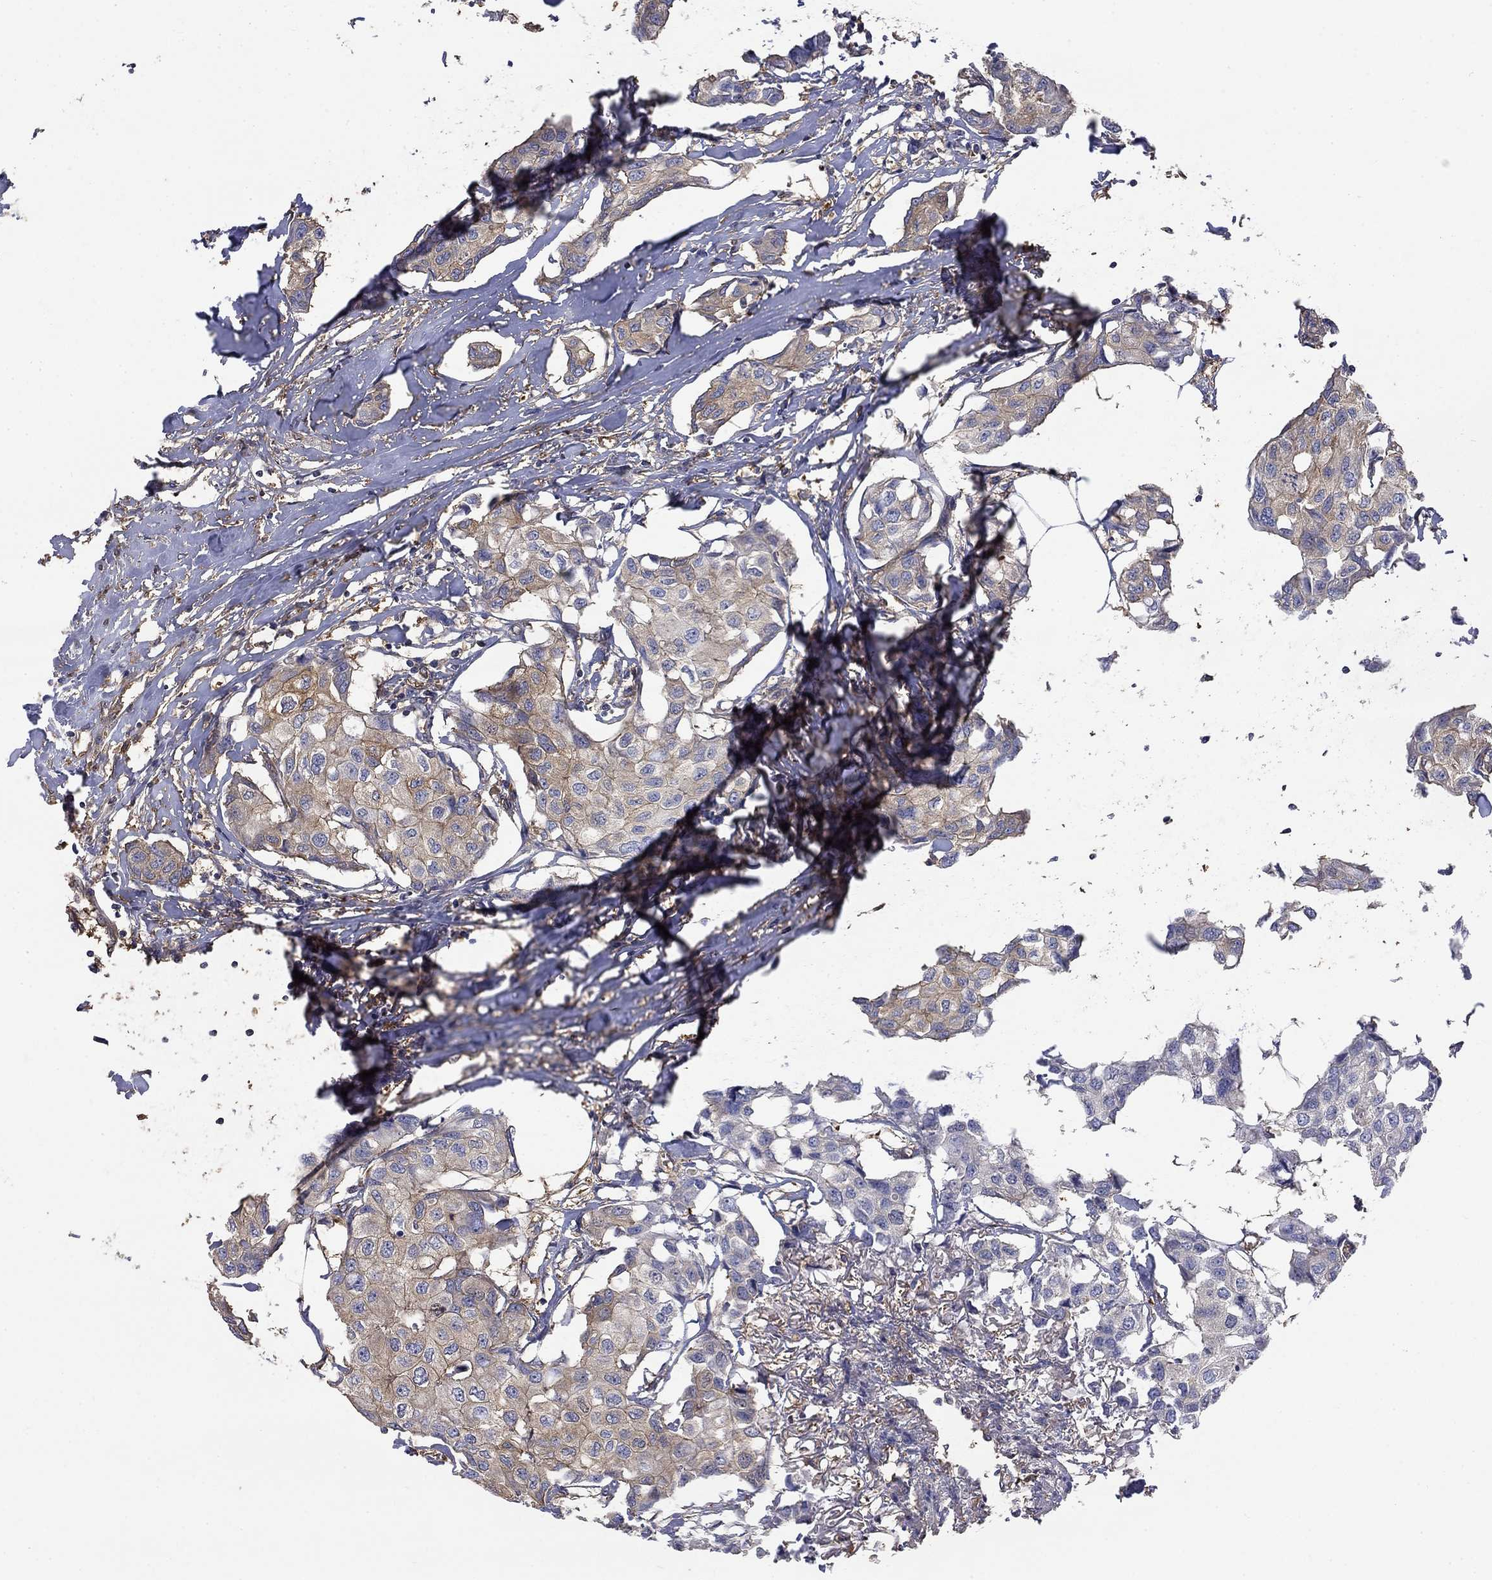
{"staining": {"intensity": "moderate", "quantity": "<25%", "location": "cytoplasmic/membranous"}, "tissue": "breast cancer", "cell_type": "Tumor cells", "image_type": "cancer", "snomed": [{"axis": "morphology", "description": "Duct carcinoma"}, {"axis": "topography", "description": "Breast"}], "caption": "The micrograph reveals staining of breast cancer (intraductal carcinoma), revealing moderate cytoplasmic/membranous protein staining (brown color) within tumor cells.", "gene": "DPYSL2", "patient": {"sex": "female", "age": 80}}